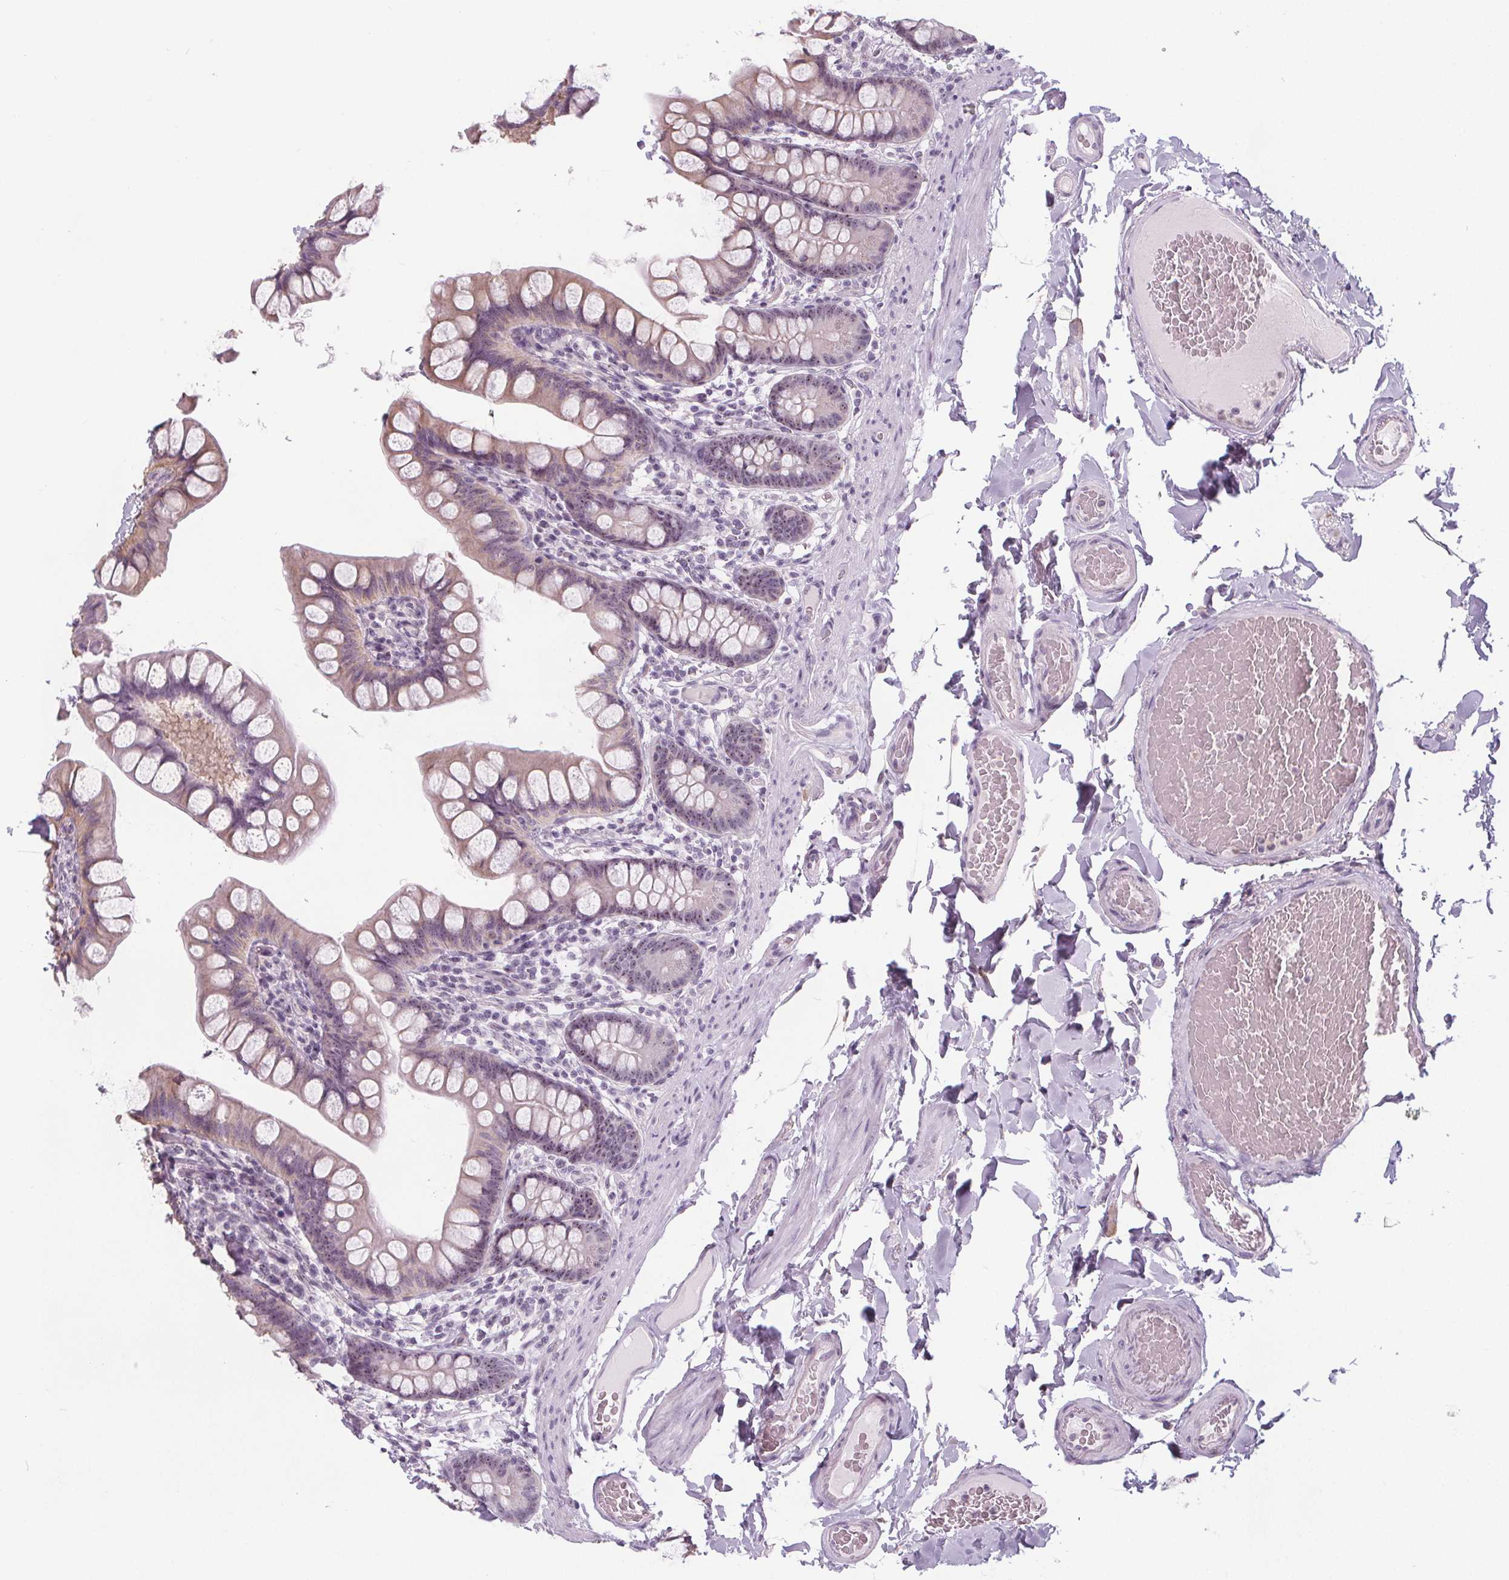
{"staining": {"intensity": "weak", "quantity": "25%-75%", "location": "cytoplasmic/membranous,nuclear"}, "tissue": "small intestine", "cell_type": "Glandular cells", "image_type": "normal", "snomed": [{"axis": "morphology", "description": "Normal tissue, NOS"}, {"axis": "topography", "description": "Small intestine"}], "caption": "Protein staining exhibits weak cytoplasmic/membranous,nuclear staining in about 25%-75% of glandular cells in benign small intestine. Immunohistochemistry (ihc) stains the protein in brown and the nuclei are stained blue.", "gene": "NOLC1", "patient": {"sex": "male", "age": 70}}